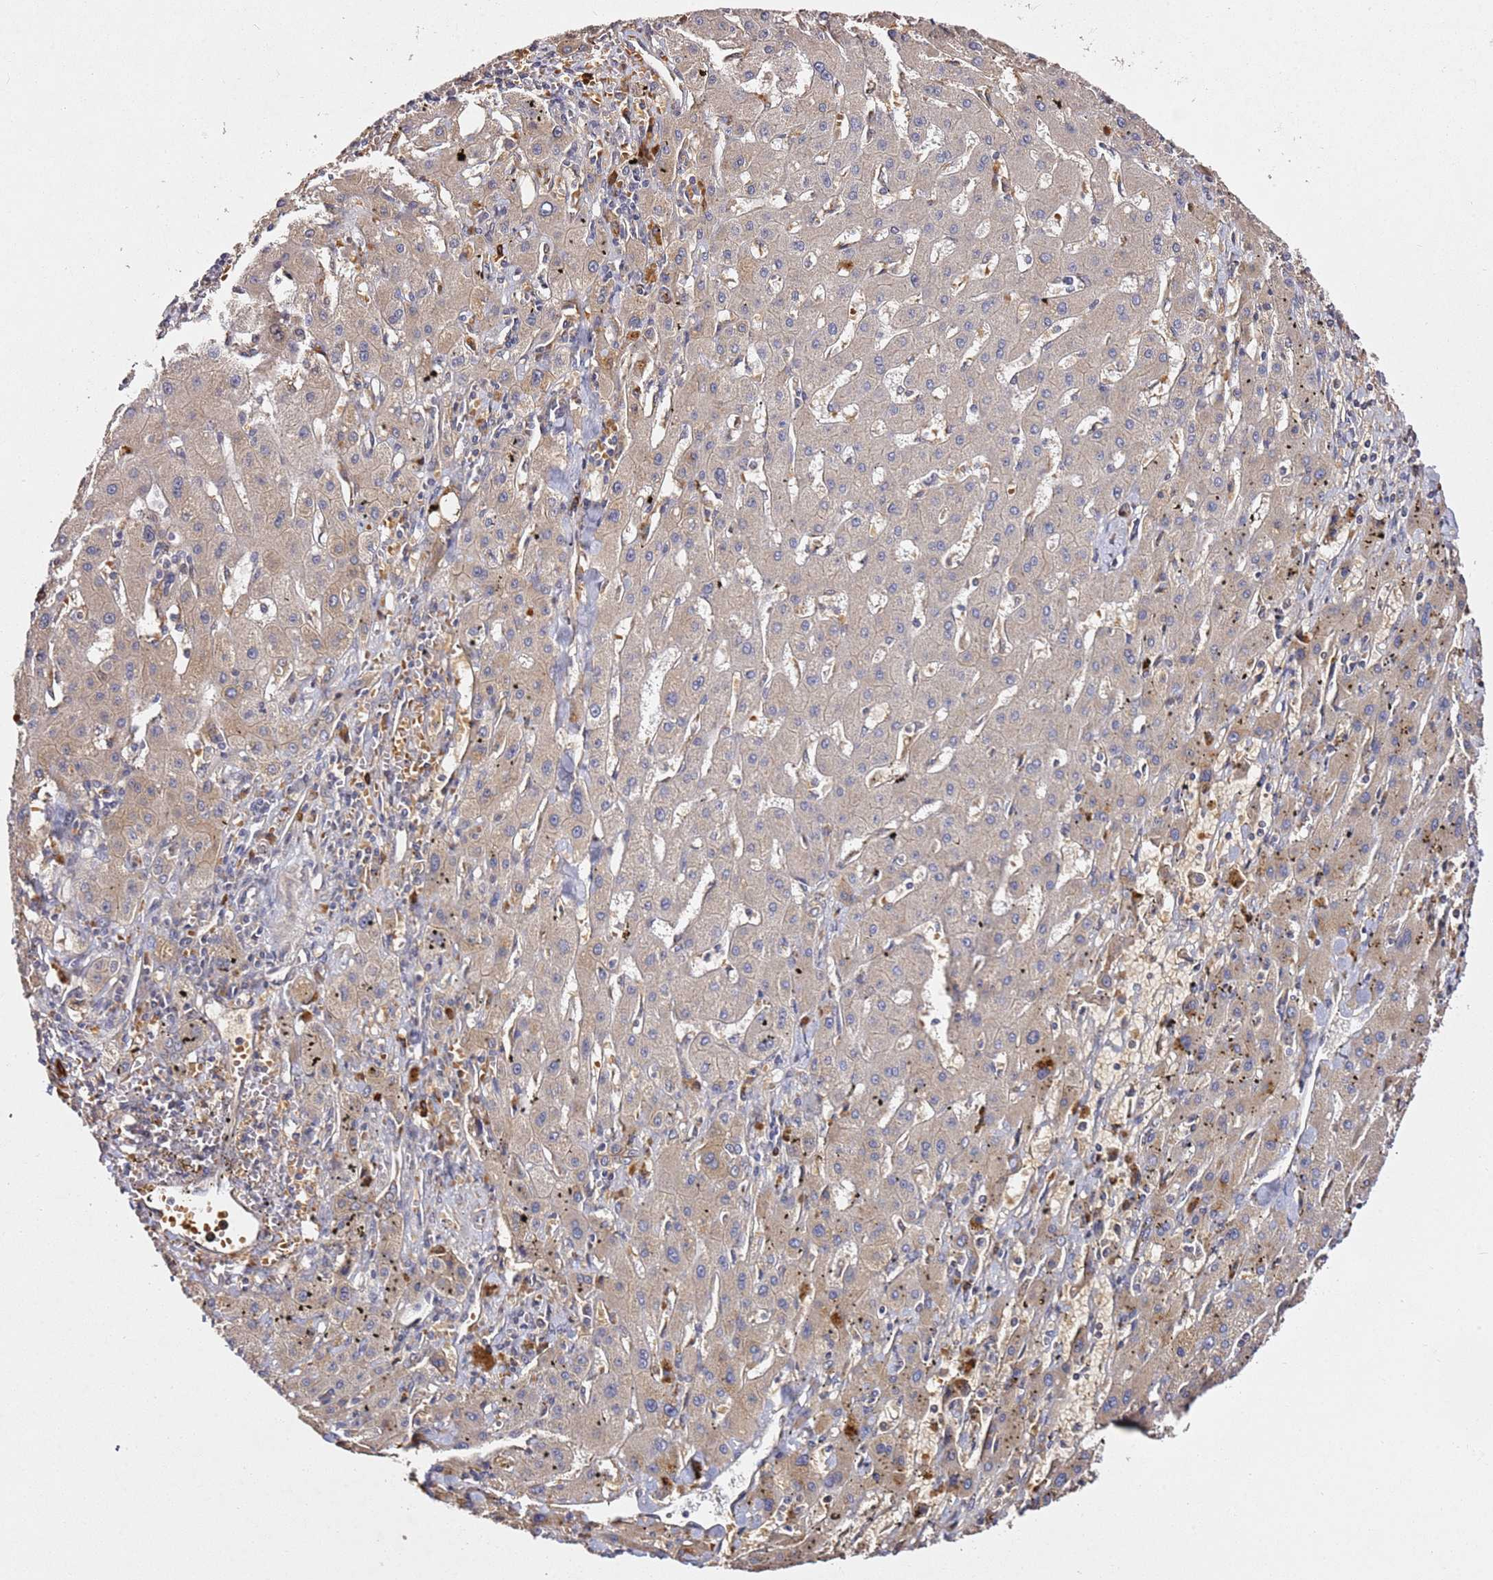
{"staining": {"intensity": "weak", "quantity": "25%-75%", "location": "cytoplasmic/membranous"}, "tissue": "liver cancer", "cell_type": "Tumor cells", "image_type": "cancer", "snomed": [{"axis": "morphology", "description": "Carcinoma, Hepatocellular, NOS"}, {"axis": "topography", "description": "Liver"}], "caption": "Tumor cells show low levels of weak cytoplasmic/membranous positivity in approximately 25%-75% of cells in hepatocellular carcinoma (liver). The protein of interest is shown in brown color, while the nuclei are stained blue.", "gene": "OSBPL2", "patient": {"sex": "male", "age": 72}}